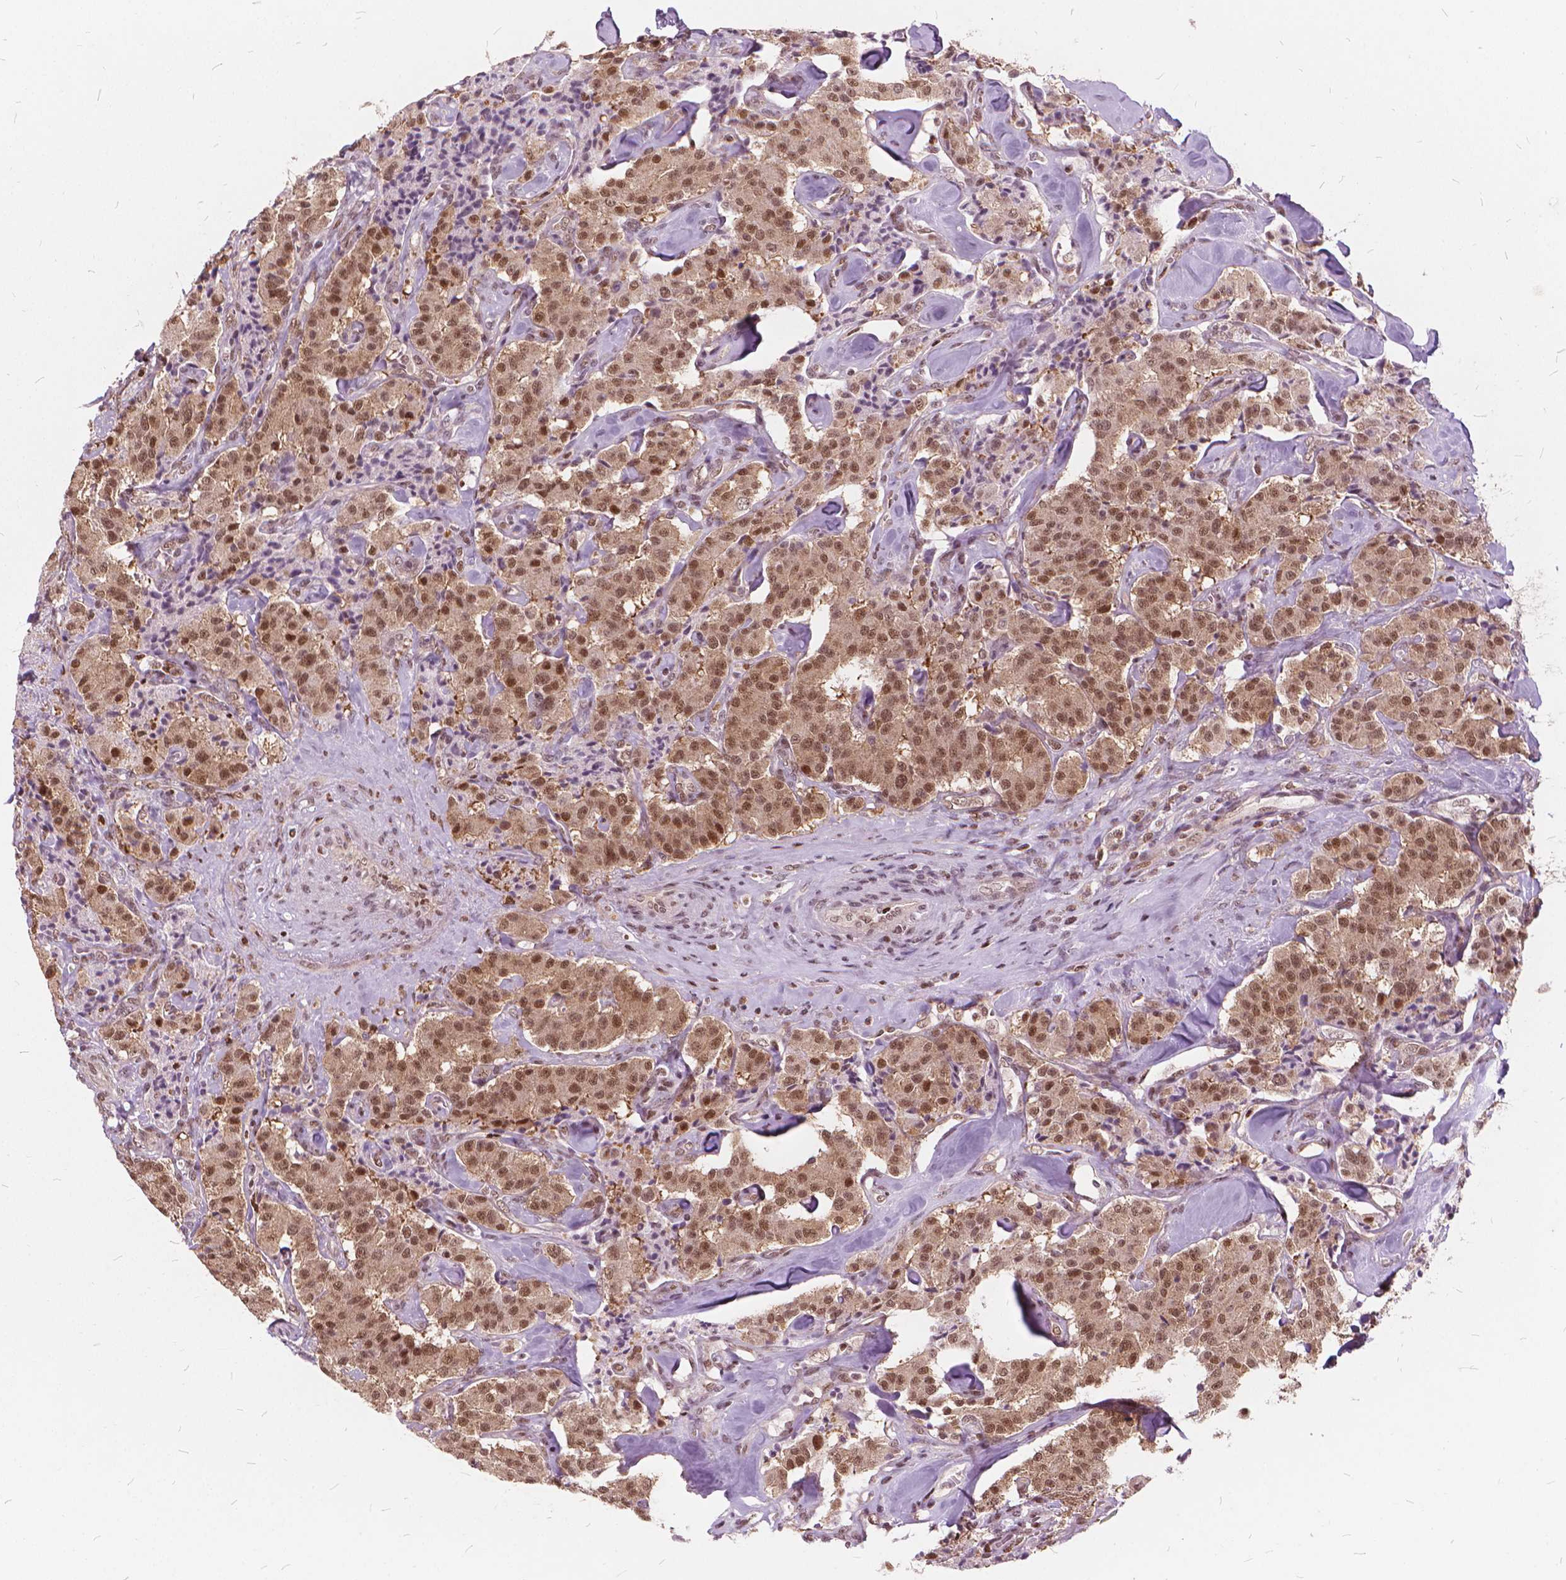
{"staining": {"intensity": "moderate", "quantity": ">75%", "location": "cytoplasmic/membranous,nuclear"}, "tissue": "carcinoid", "cell_type": "Tumor cells", "image_type": "cancer", "snomed": [{"axis": "morphology", "description": "Carcinoid, malignant, NOS"}, {"axis": "topography", "description": "Pancreas"}], "caption": "Moderate cytoplasmic/membranous and nuclear protein expression is appreciated in approximately >75% of tumor cells in carcinoid (malignant).", "gene": "STAT5B", "patient": {"sex": "male", "age": 41}}